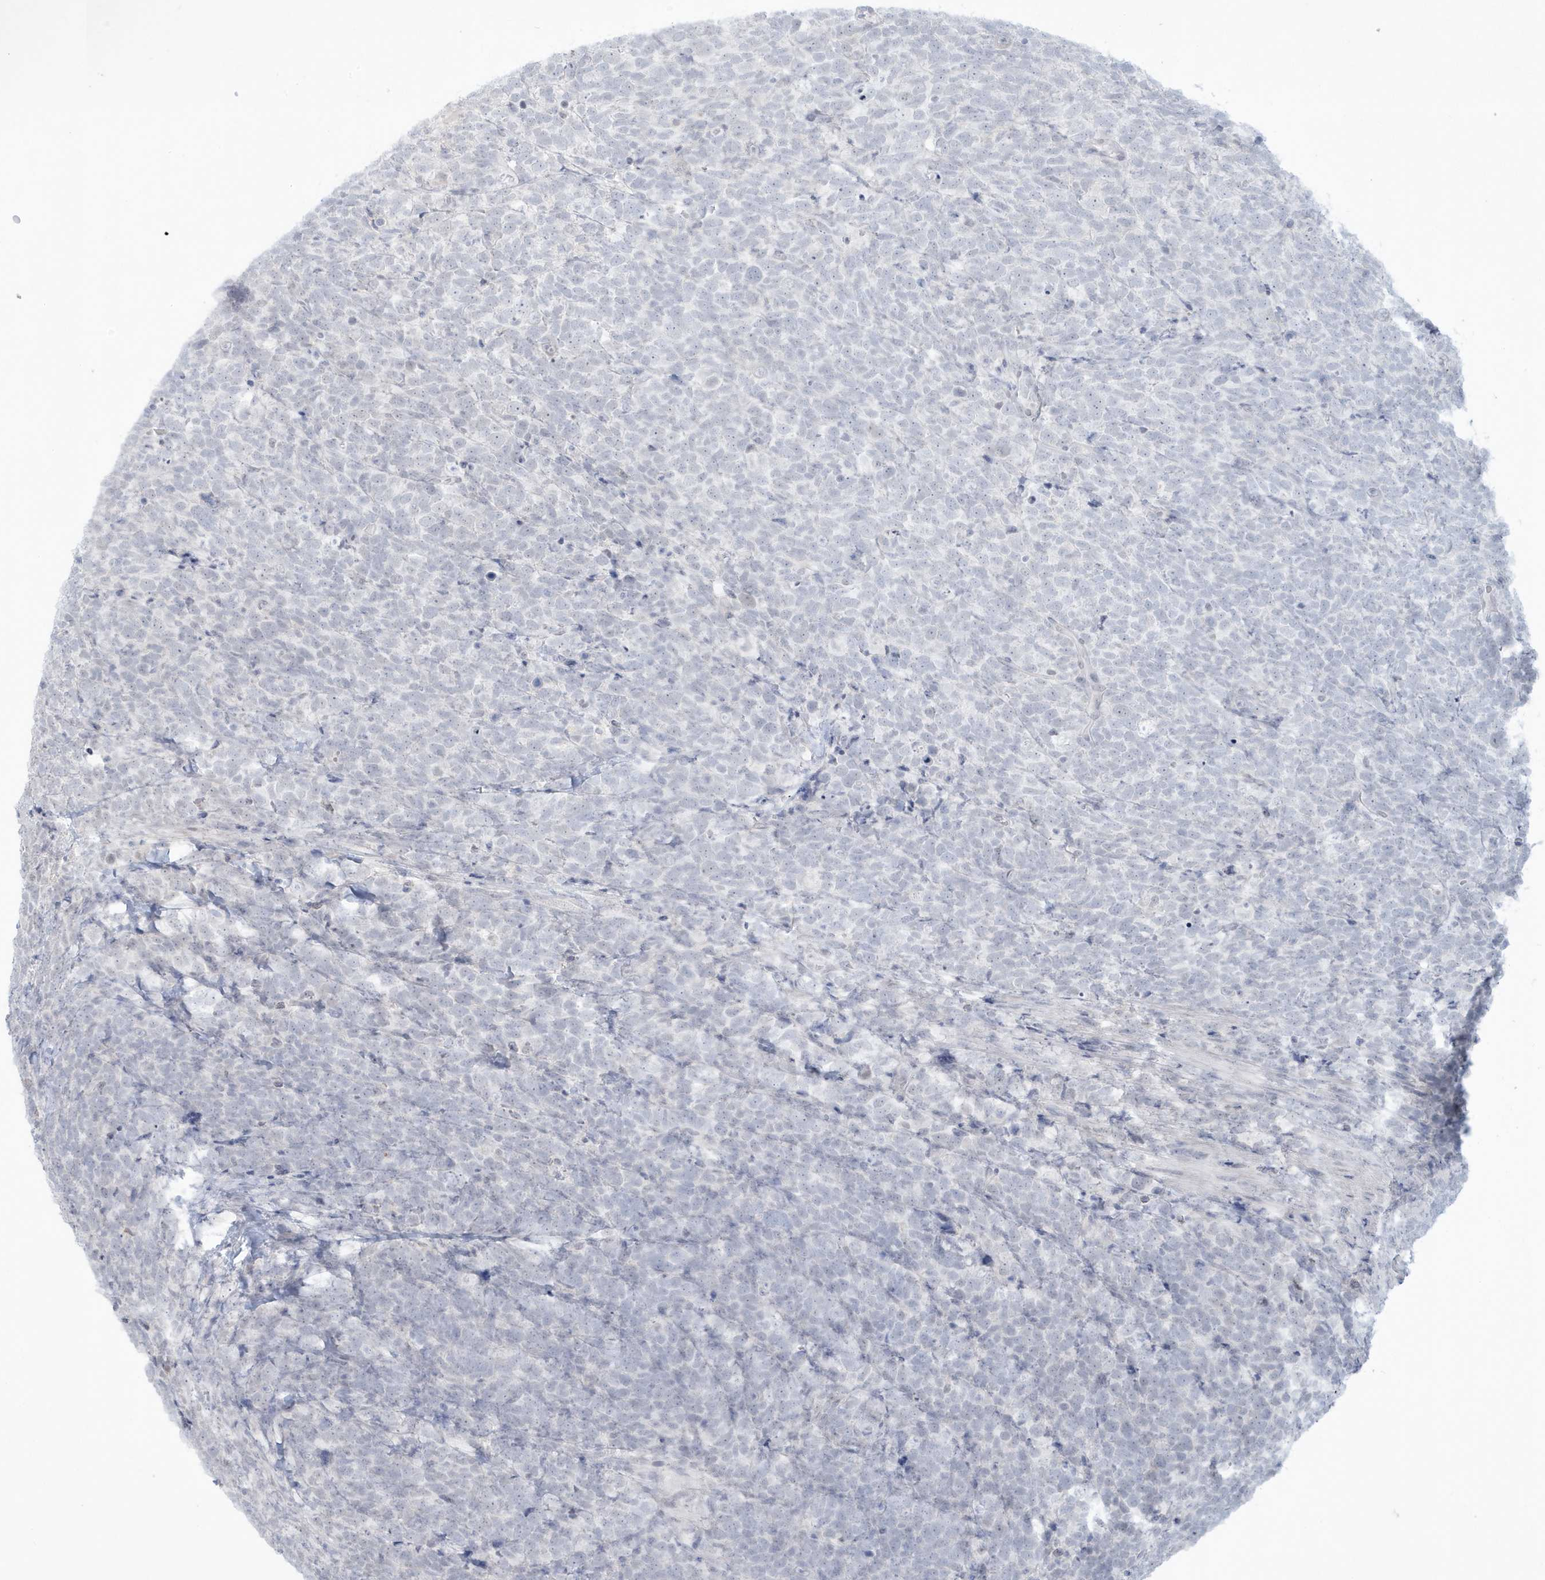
{"staining": {"intensity": "negative", "quantity": "none", "location": "none"}, "tissue": "urothelial cancer", "cell_type": "Tumor cells", "image_type": "cancer", "snomed": [{"axis": "morphology", "description": "Urothelial carcinoma, High grade"}, {"axis": "topography", "description": "Urinary bladder"}], "caption": "Immunohistochemistry of human urothelial cancer shows no expression in tumor cells.", "gene": "HERC6", "patient": {"sex": "female", "age": 82}}